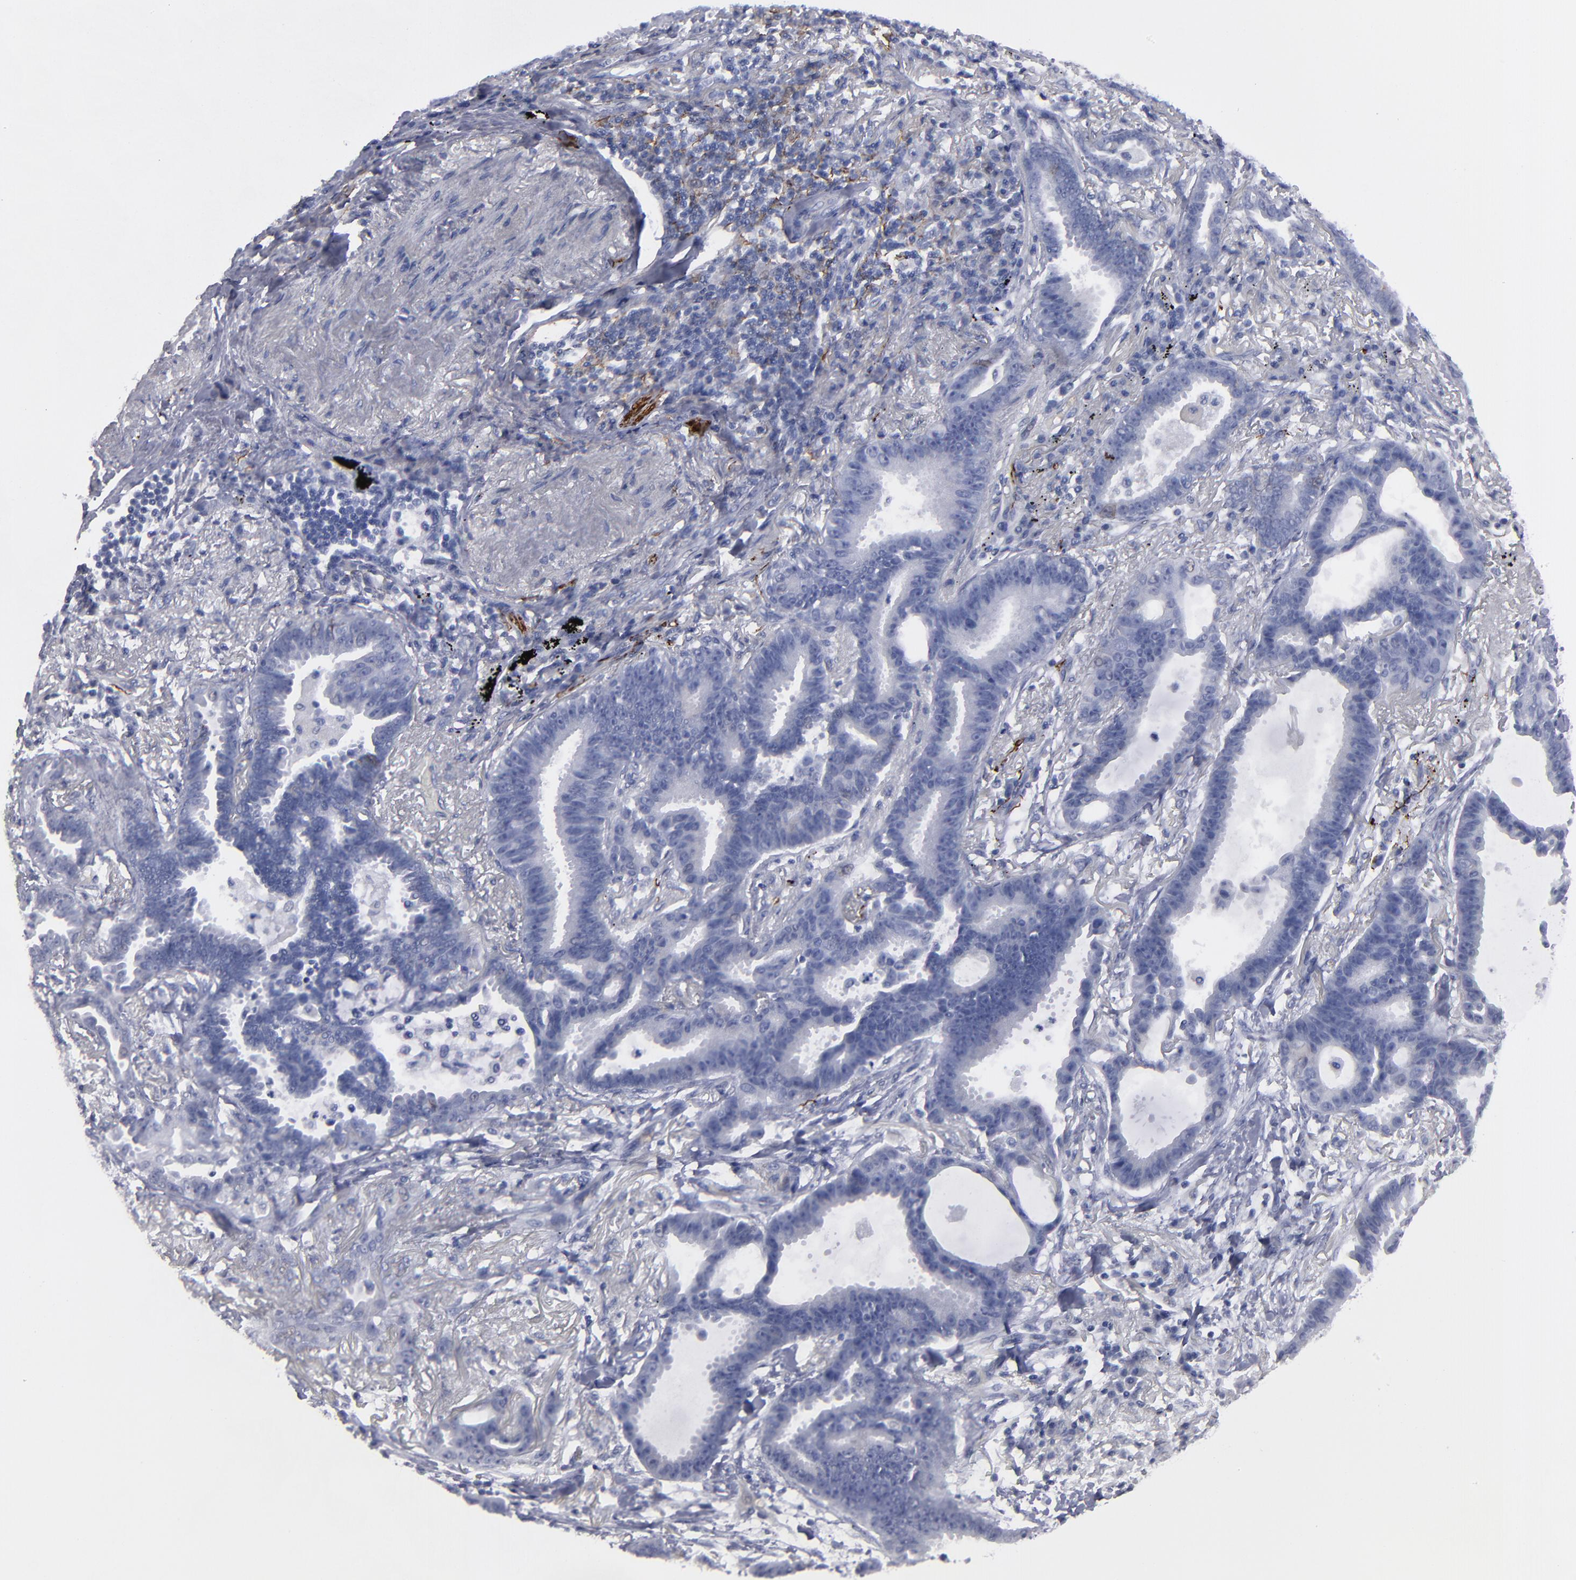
{"staining": {"intensity": "negative", "quantity": "none", "location": "none"}, "tissue": "lung cancer", "cell_type": "Tumor cells", "image_type": "cancer", "snomed": [{"axis": "morphology", "description": "Adenocarcinoma, NOS"}, {"axis": "topography", "description": "Lung"}], "caption": "Immunohistochemistry (IHC) histopathology image of neoplastic tissue: adenocarcinoma (lung) stained with DAB shows no significant protein staining in tumor cells.", "gene": "CADM3", "patient": {"sex": "female", "age": 64}}